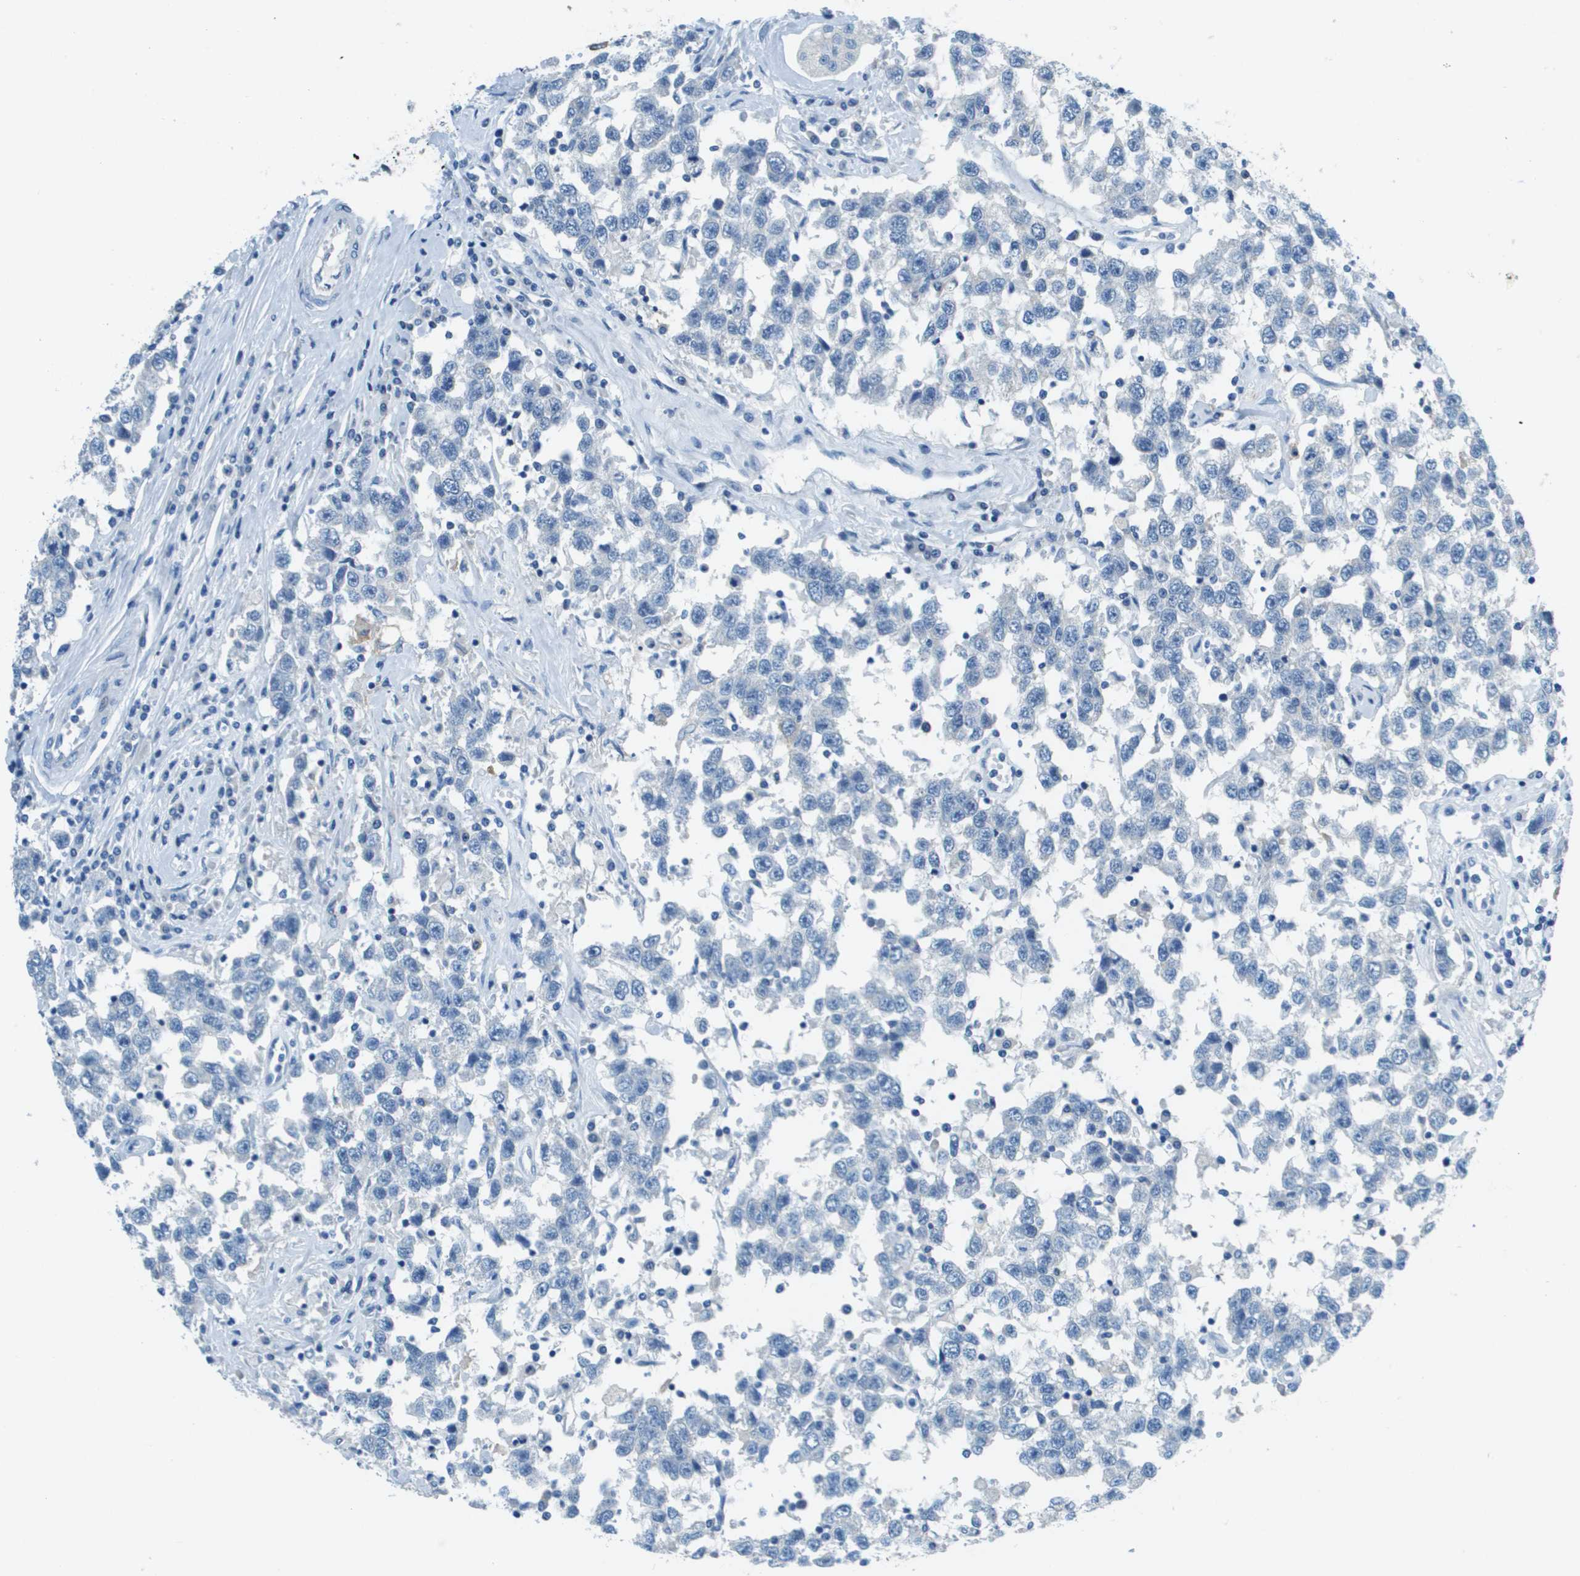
{"staining": {"intensity": "negative", "quantity": "none", "location": "none"}, "tissue": "testis cancer", "cell_type": "Tumor cells", "image_type": "cancer", "snomed": [{"axis": "morphology", "description": "Seminoma, NOS"}, {"axis": "topography", "description": "Testis"}], "caption": "Image shows no significant protein expression in tumor cells of testis seminoma.", "gene": "SLC16A10", "patient": {"sex": "male", "age": 41}}